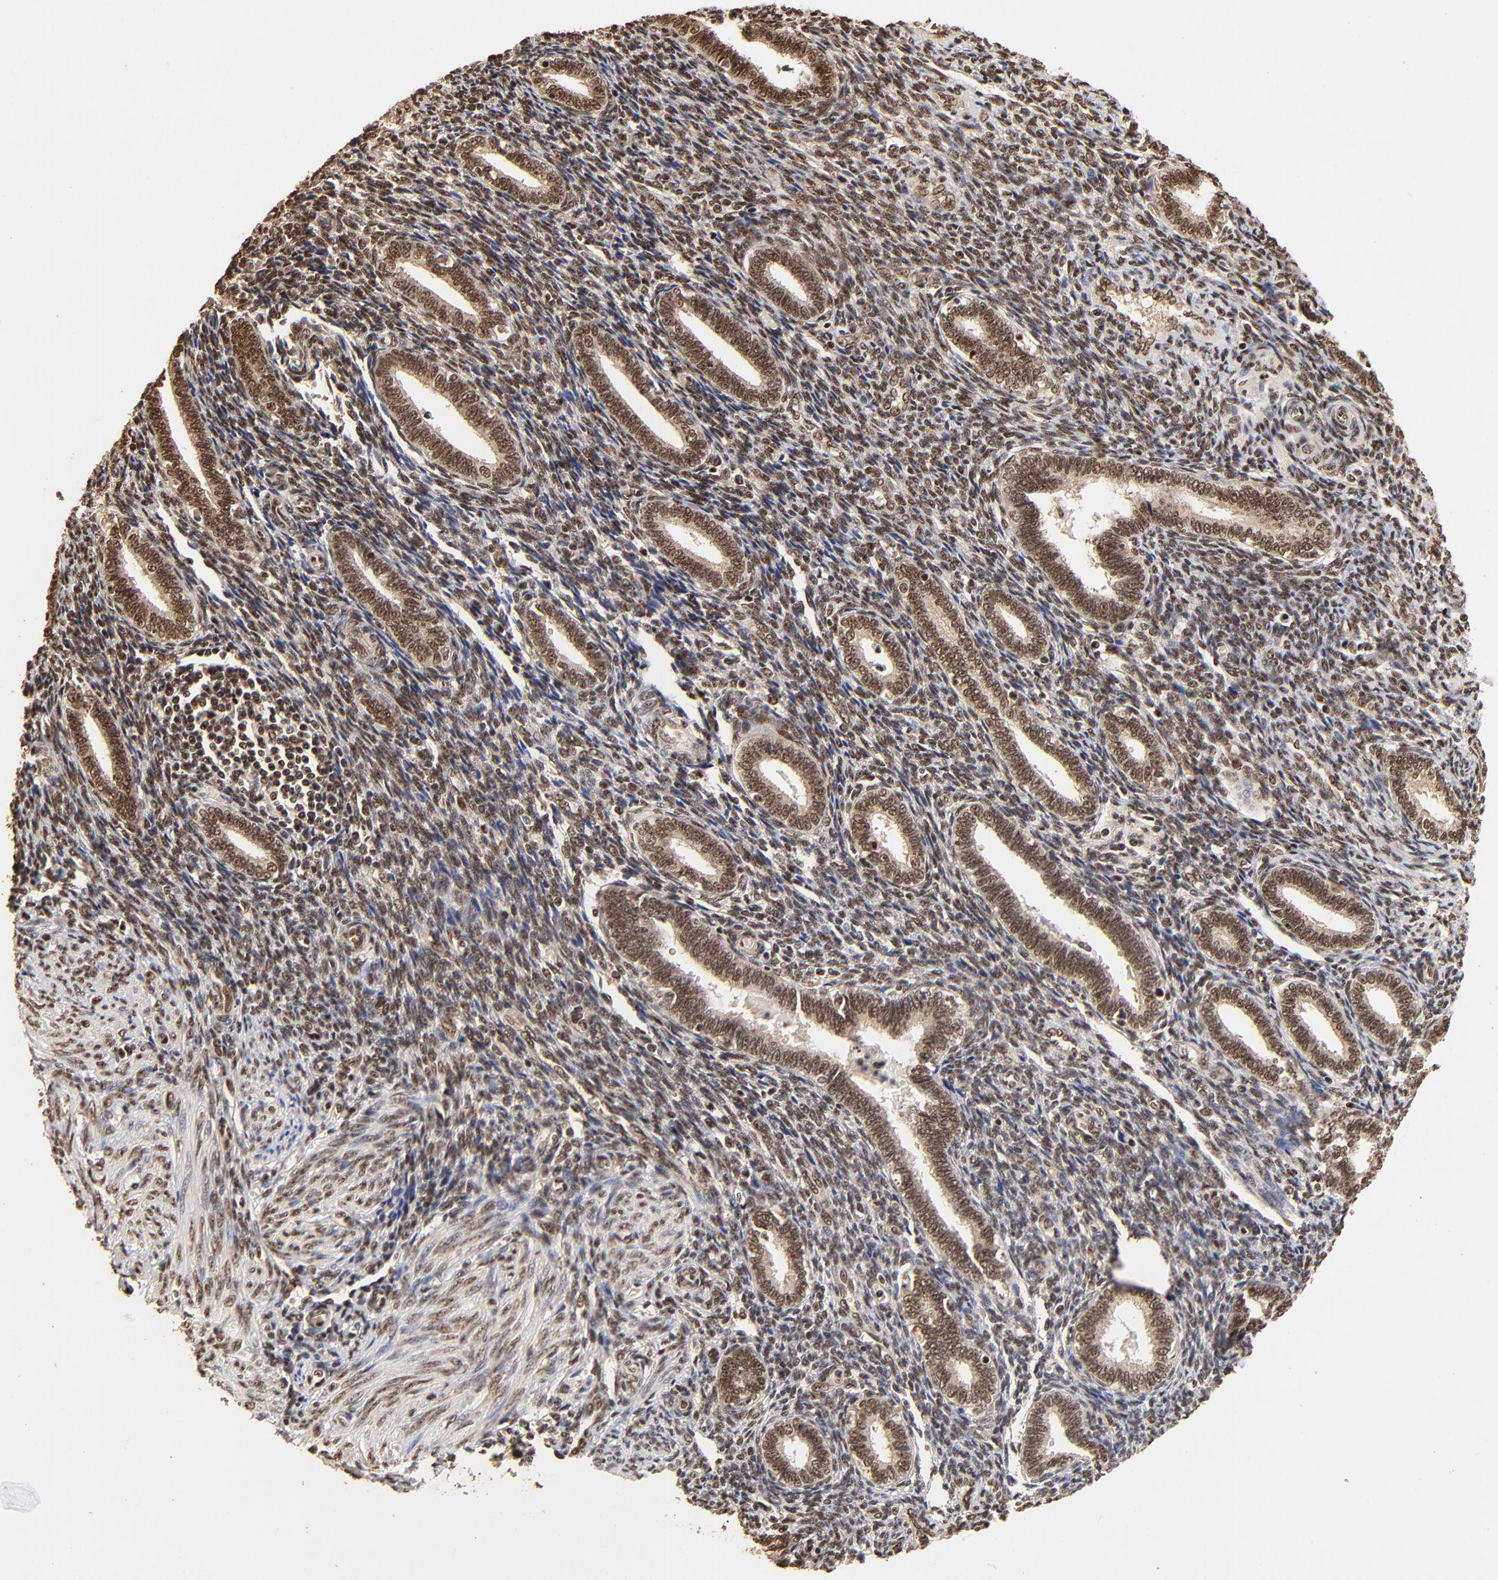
{"staining": {"intensity": "strong", "quantity": ">75%", "location": "cytoplasmic/membranous,nuclear"}, "tissue": "endometrium", "cell_type": "Cells in endometrial stroma", "image_type": "normal", "snomed": [{"axis": "morphology", "description": "Normal tissue, NOS"}, {"axis": "topography", "description": "Endometrium"}], "caption": "High-power microscopy captured an immunohistochemistry micrograph of benign endometrium, revealing strong cytoplasmic/membranous,nuclear expression in about >75% of cells in endometrial stroma.", "gene": "MED12", "patient": {"sex": "female", "age": 27}}